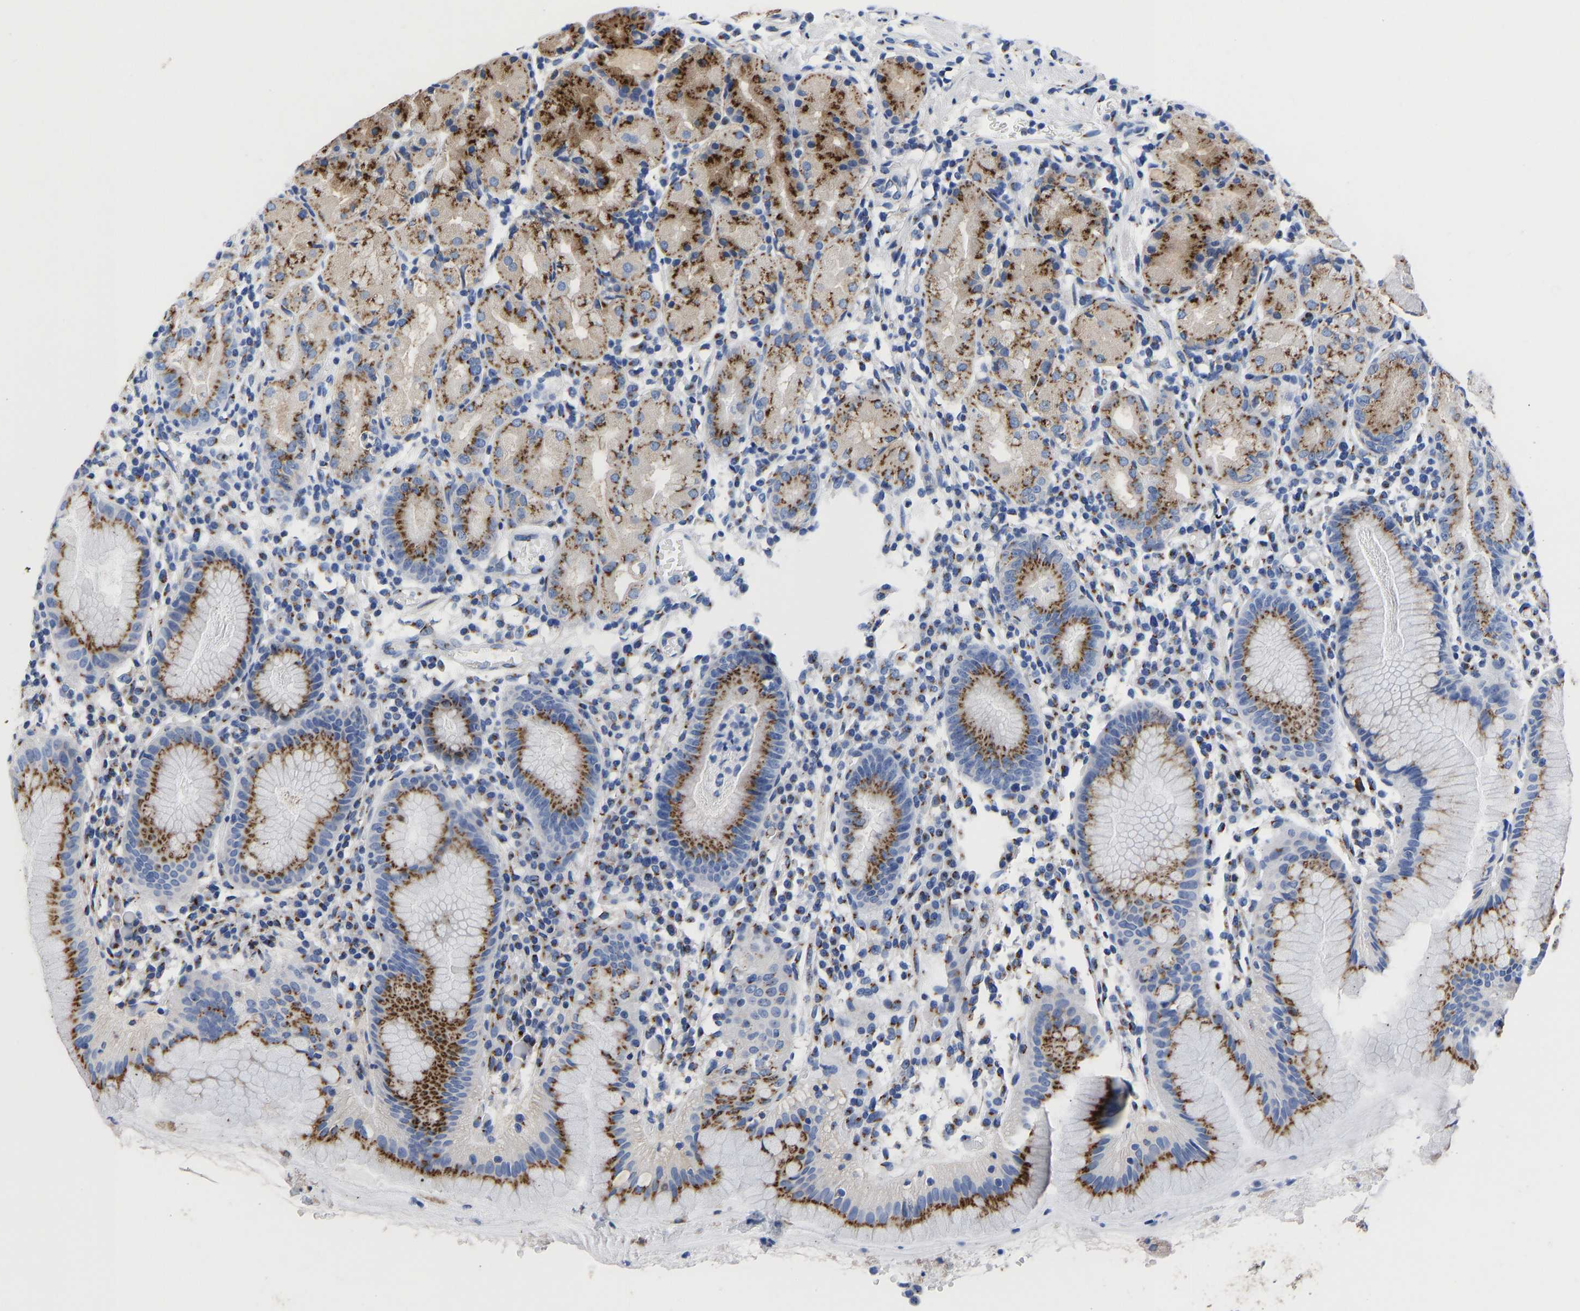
{"staining": {"intensity": "strong", "quantity": "25%-75%", "location": "cytoplasmic/membranous"}, "tissue": "stomach", "cell_type": "Glandular cells", "image_type": "normal", "snomed": [{"axis": "morphology", "description": "Normal tissue, NOS"}, {"axis": "topography", "description": "Stomach"}, {"axis": "topography", "description": "Stomach, lower"}], "caption": "IHC of unremarkable stomach shows high levels of strong cytoplasmic/membranous staining in approximately 25%-75% of glandular cells.", "gene": "TMEM87A", "patient": {"sex": "female", "age": 75}}